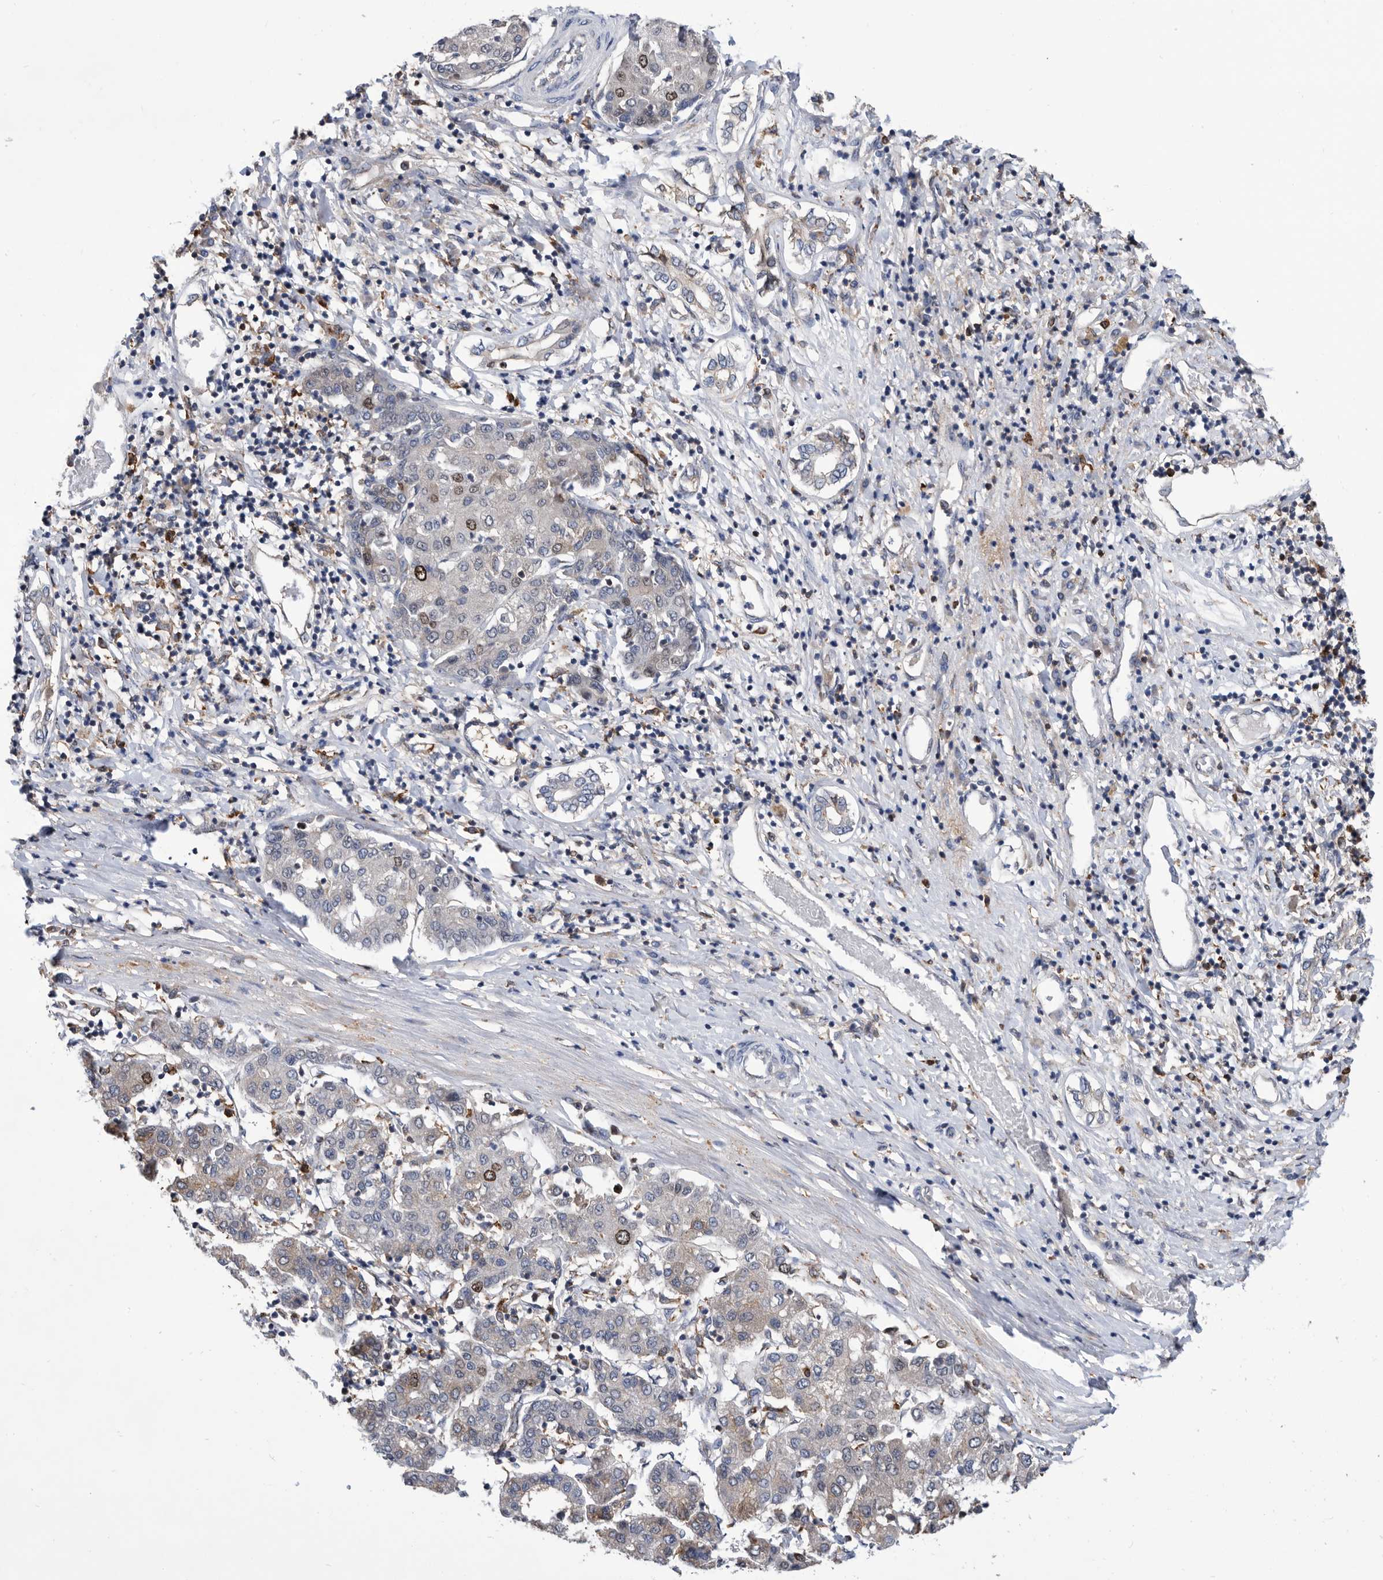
{"staining": {"intensity": "strong", "quantity": "<25%", "location": "nuclear"}, "tissue": "liver cancer", "cell_type": "Tumor cells", "image_type": "cancer", "snomed": [{"axis": "morphology", "description": "Carcinoma, Hepatocellular, NOS"}, {"axis": "topography", "description": "Liver"}], "caption": "The immunohistochemical stain shows strong nuclear expression in tumor cells of hepatocellular carcinoma (liver) tissue.", "gene": "ATAD2", "patient": {"sex": "male", "age": 65}}